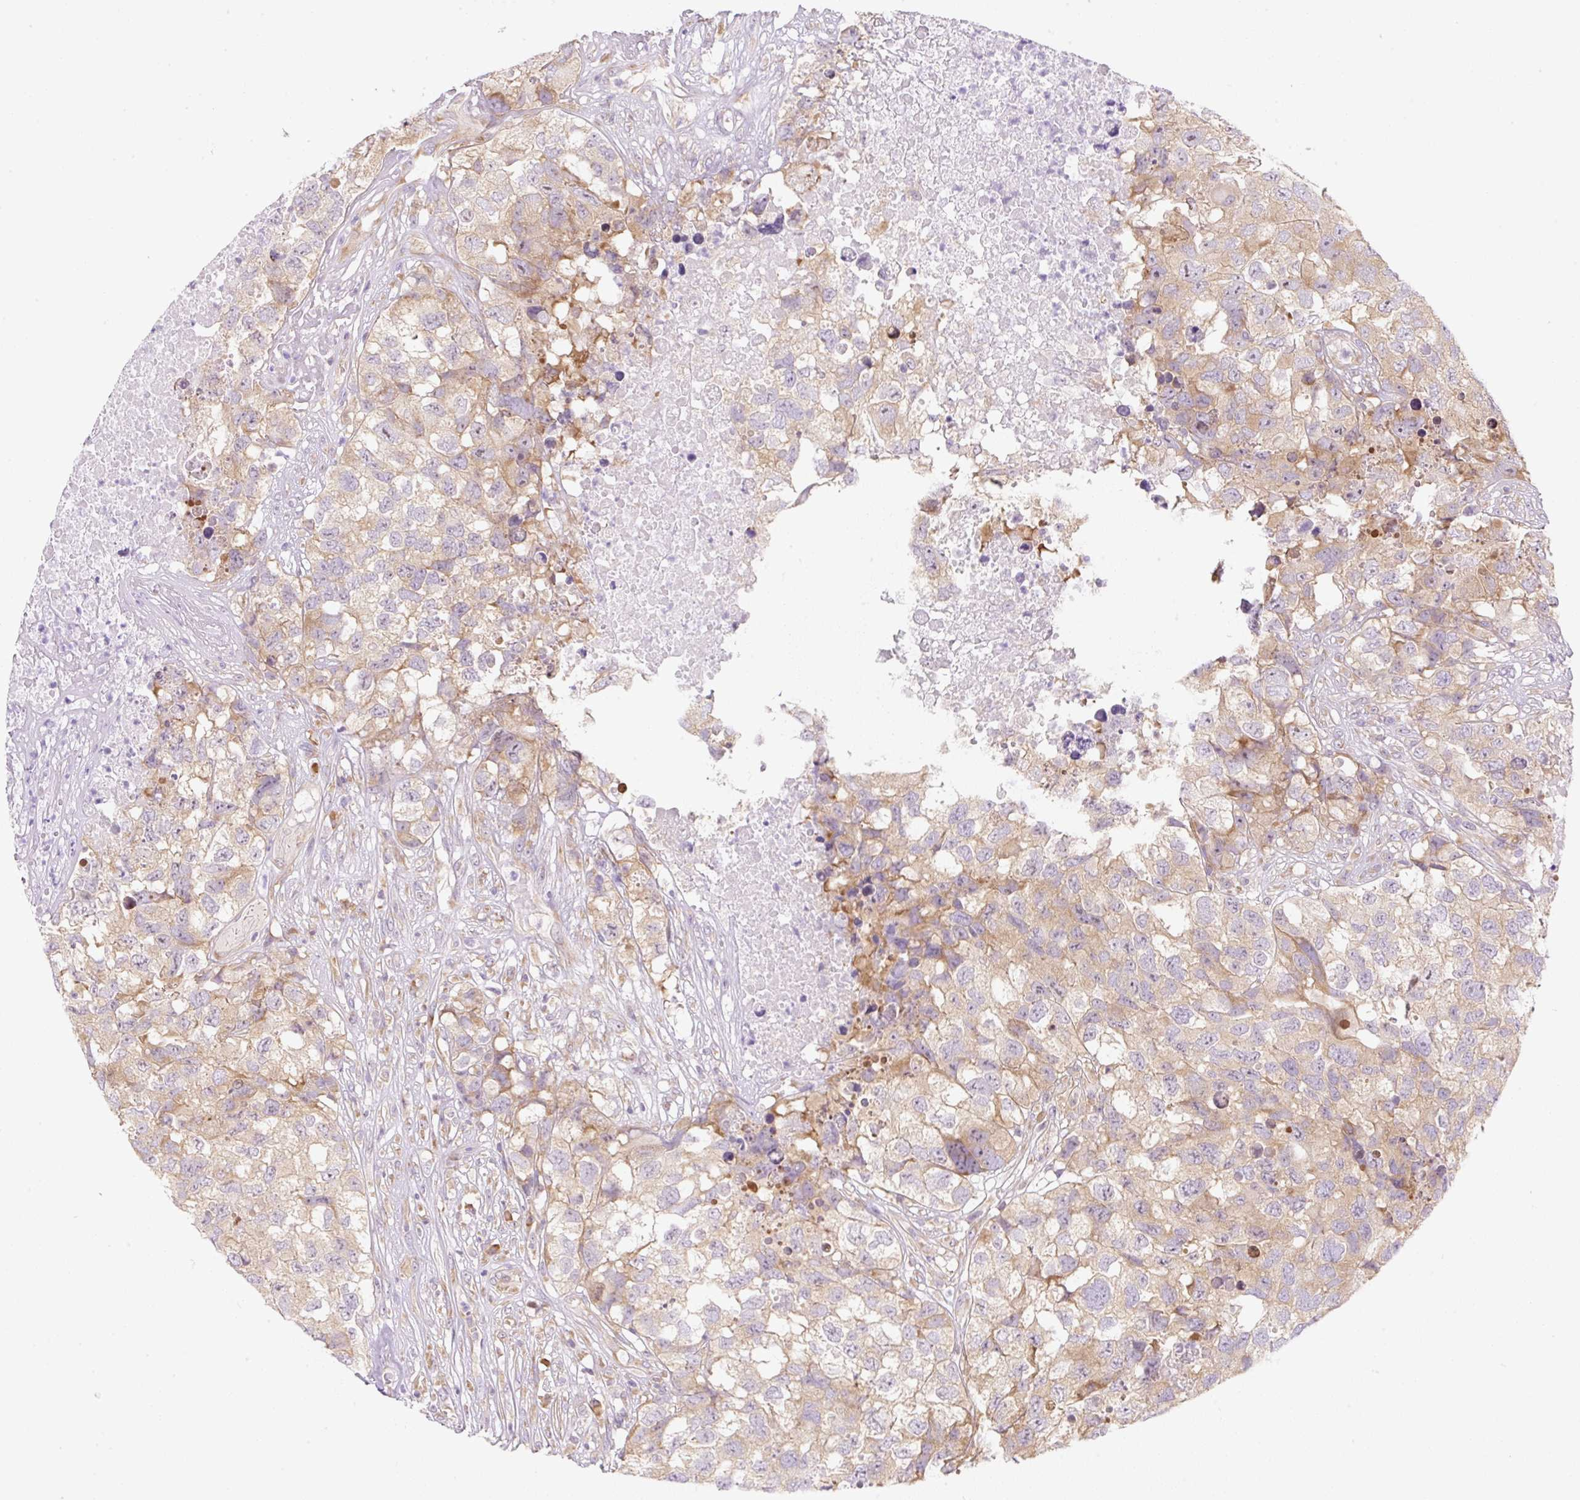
{"staining": {"intensity": "weak", "quantity": "25%-75%", "location": "cytoplasmic/membranous"}, "tissue": "testis cancer", "cell_type": "Tumor cells", "image_type": "cancer", "snomed": [{"axis": "morphology", "description": "Carcinoma, Embryonal, NOS"}, {"axis": "topography", "description": "Testis"}], "caption": "About 25%-75% of tumor cells in embryonal carcinoma (testis) demonstrate weak cytoplasmic/membranous protein expression as visualized by brown immunohistochemical staining.", "gene": "RPL18A", "patient": {"sex": "male", "age": 83}}